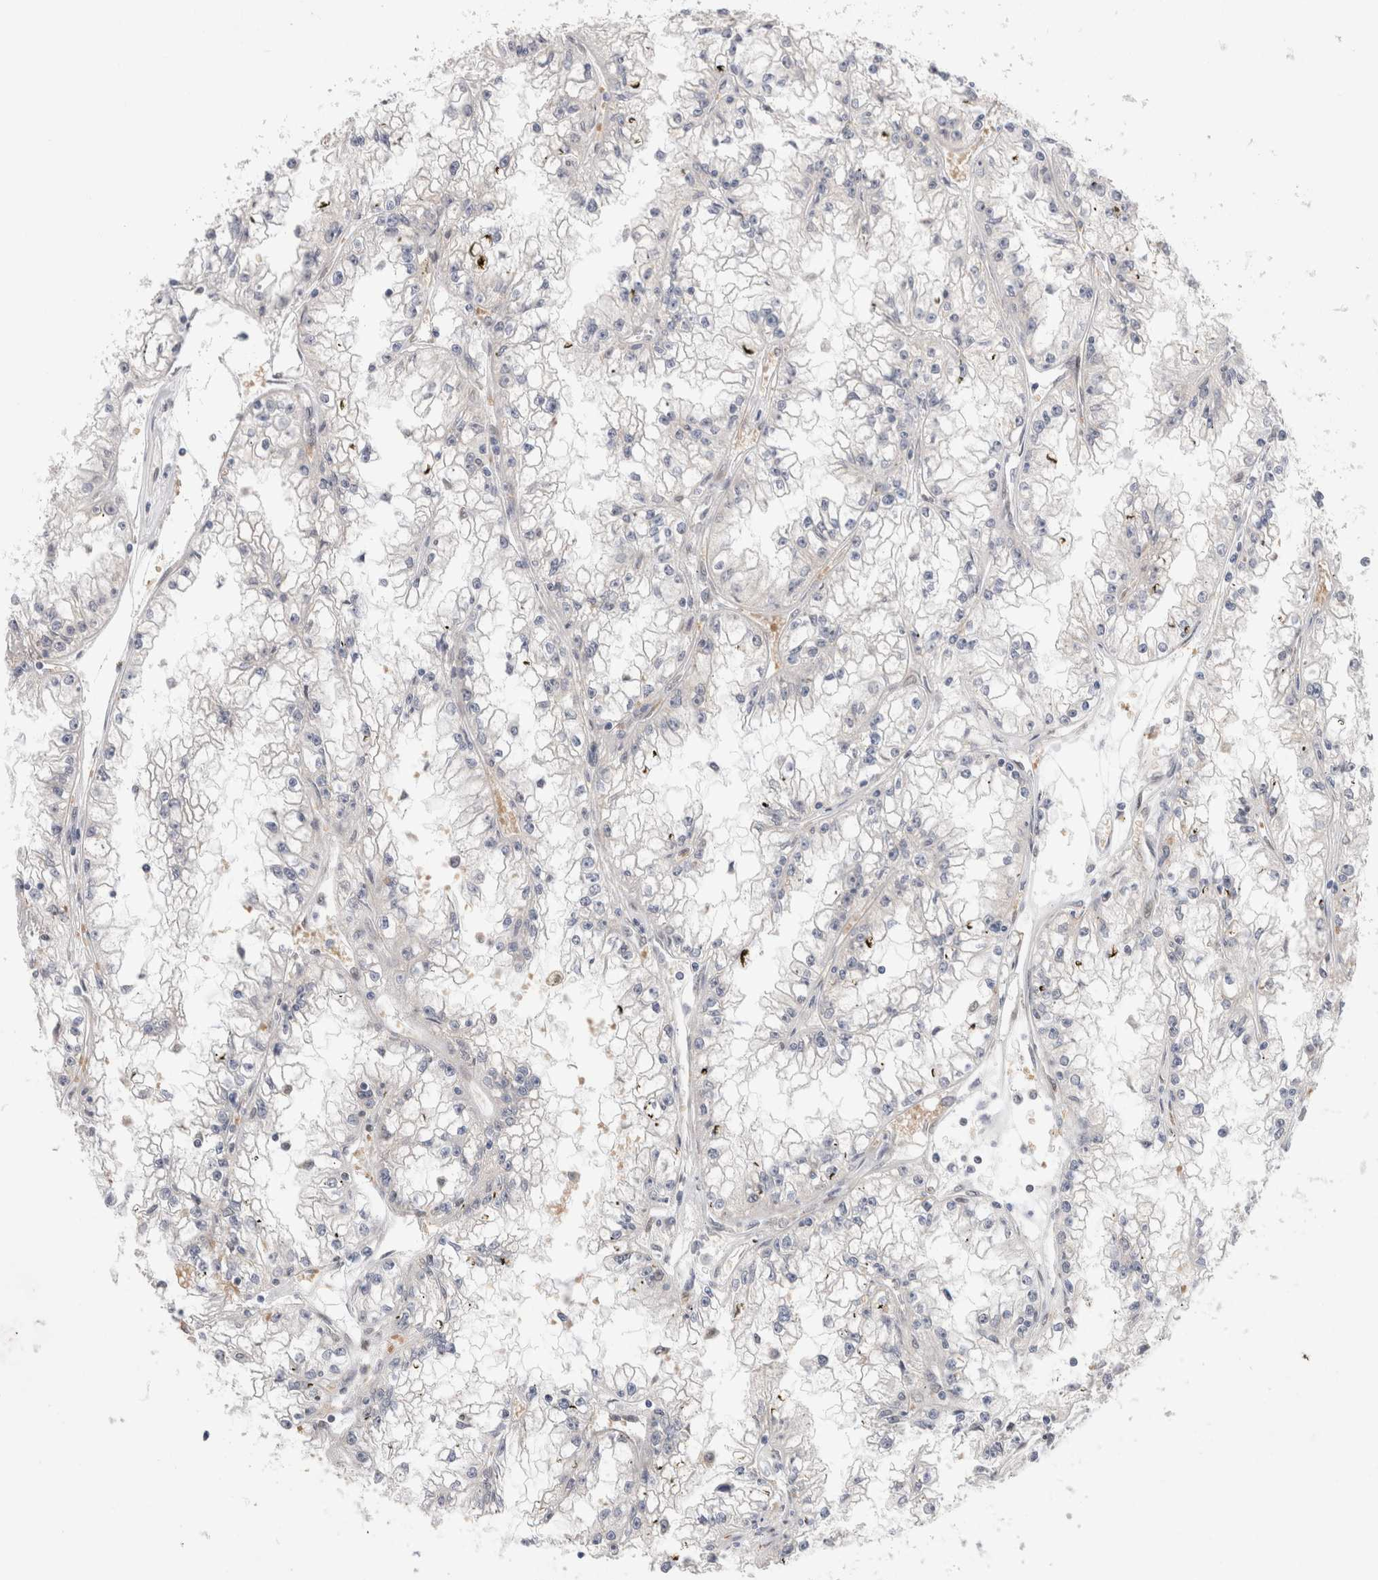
{"staining": {"intensity": "negative", "quantity": "none", "location": "none"}, "tissue": "renal cancer", "cell_type": "Tumor cells", "image_type": "cancer", "snomed": [{"axis": "morphology", "description": "Adenocarcinoma, NOS"}, {"axis": "topography", "description": "Kidney"}], "caption": "Immunohistochemistry photomicrograph of neoplastic tissue: human renal cancer stained with DAB displays no significant protein staining in tumor cells.", "gene": "NDOR1", "patient": {"sex": "male", "age": 56}}